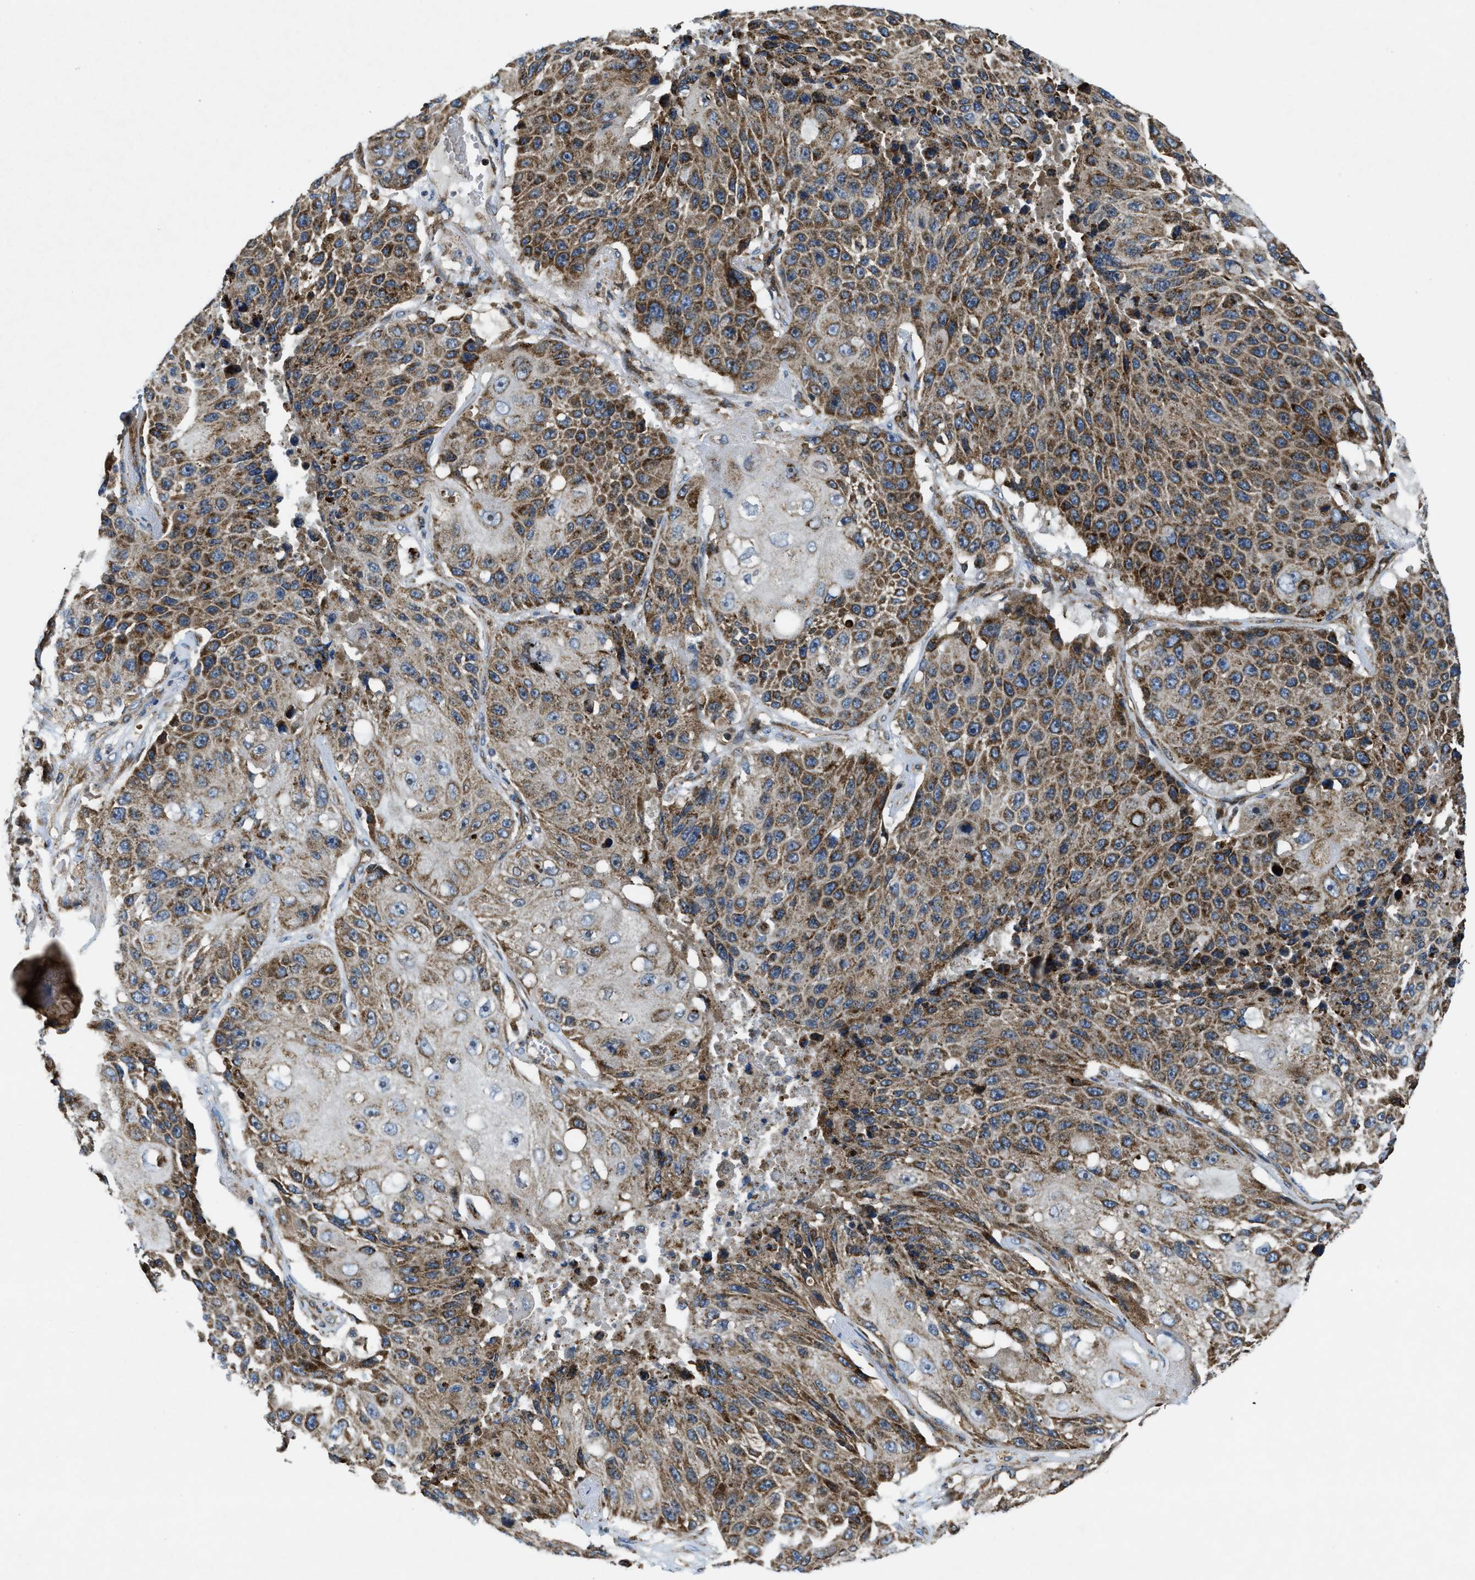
{"staining": {"intensity": "moderate", "quantity": ">75%", "location": "cytoplasmic/membranous"}, "tissue": "lung cancer", "cell_type": "Tumor cells", "image_type": "cancer", "snomed": [{"axis": "morphology", "description": "Squamous cell carcinoma, NOS"}, {"axis": "topography", "description": "Lung"}], "caption": "Lung cancer was stained to show a protein in brown. There is medium levels of moderate cytoplasmic/membranous expression in approximately >75% of tumor cells.", "gene": "CSPG4", "patient": {"sex": "male", "age": 61}}